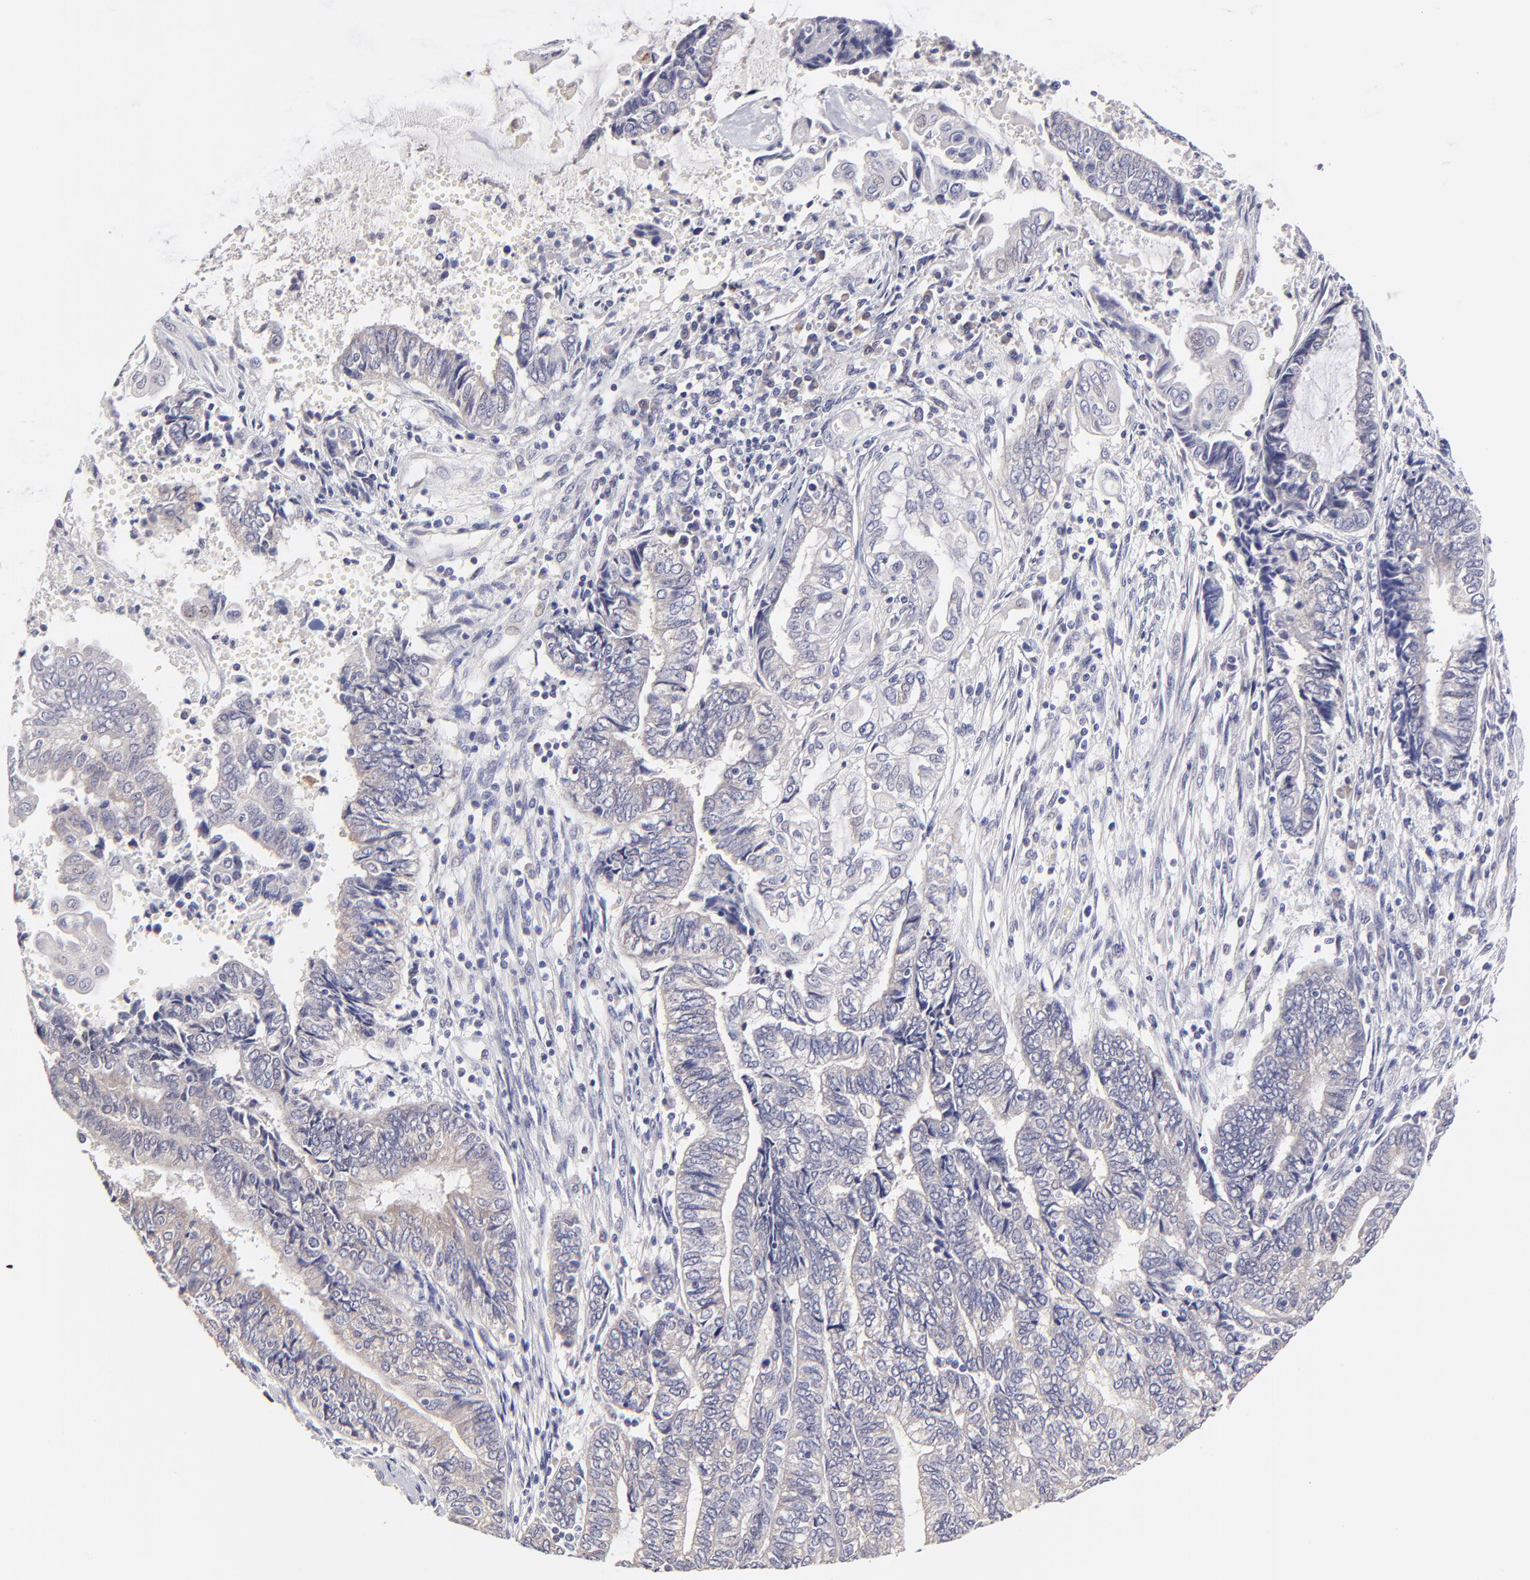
{"staining": {"intensity": "weak", "quantity": "25%-75%", "location": "cytoplasmic/membranous"}, "tissue": "endometrial cancer", "cell_type": "Tumor cells", "image_type": "cancer", "snomed": [{"axis": "morphology", "description": "Adenocarcinoma, NOS"}, {"axis": "topography", "description": "Uterus"}, {"axis": "topography", "description": "Endometrium"}], "caption": "Weak cytoplasmic/membranous staining is appreciated in about 25%-75% of tumor cells in endometrial adenocarcinoma.", "gene": "BTG2", "patient": {"sex": "female", "age": 70}}